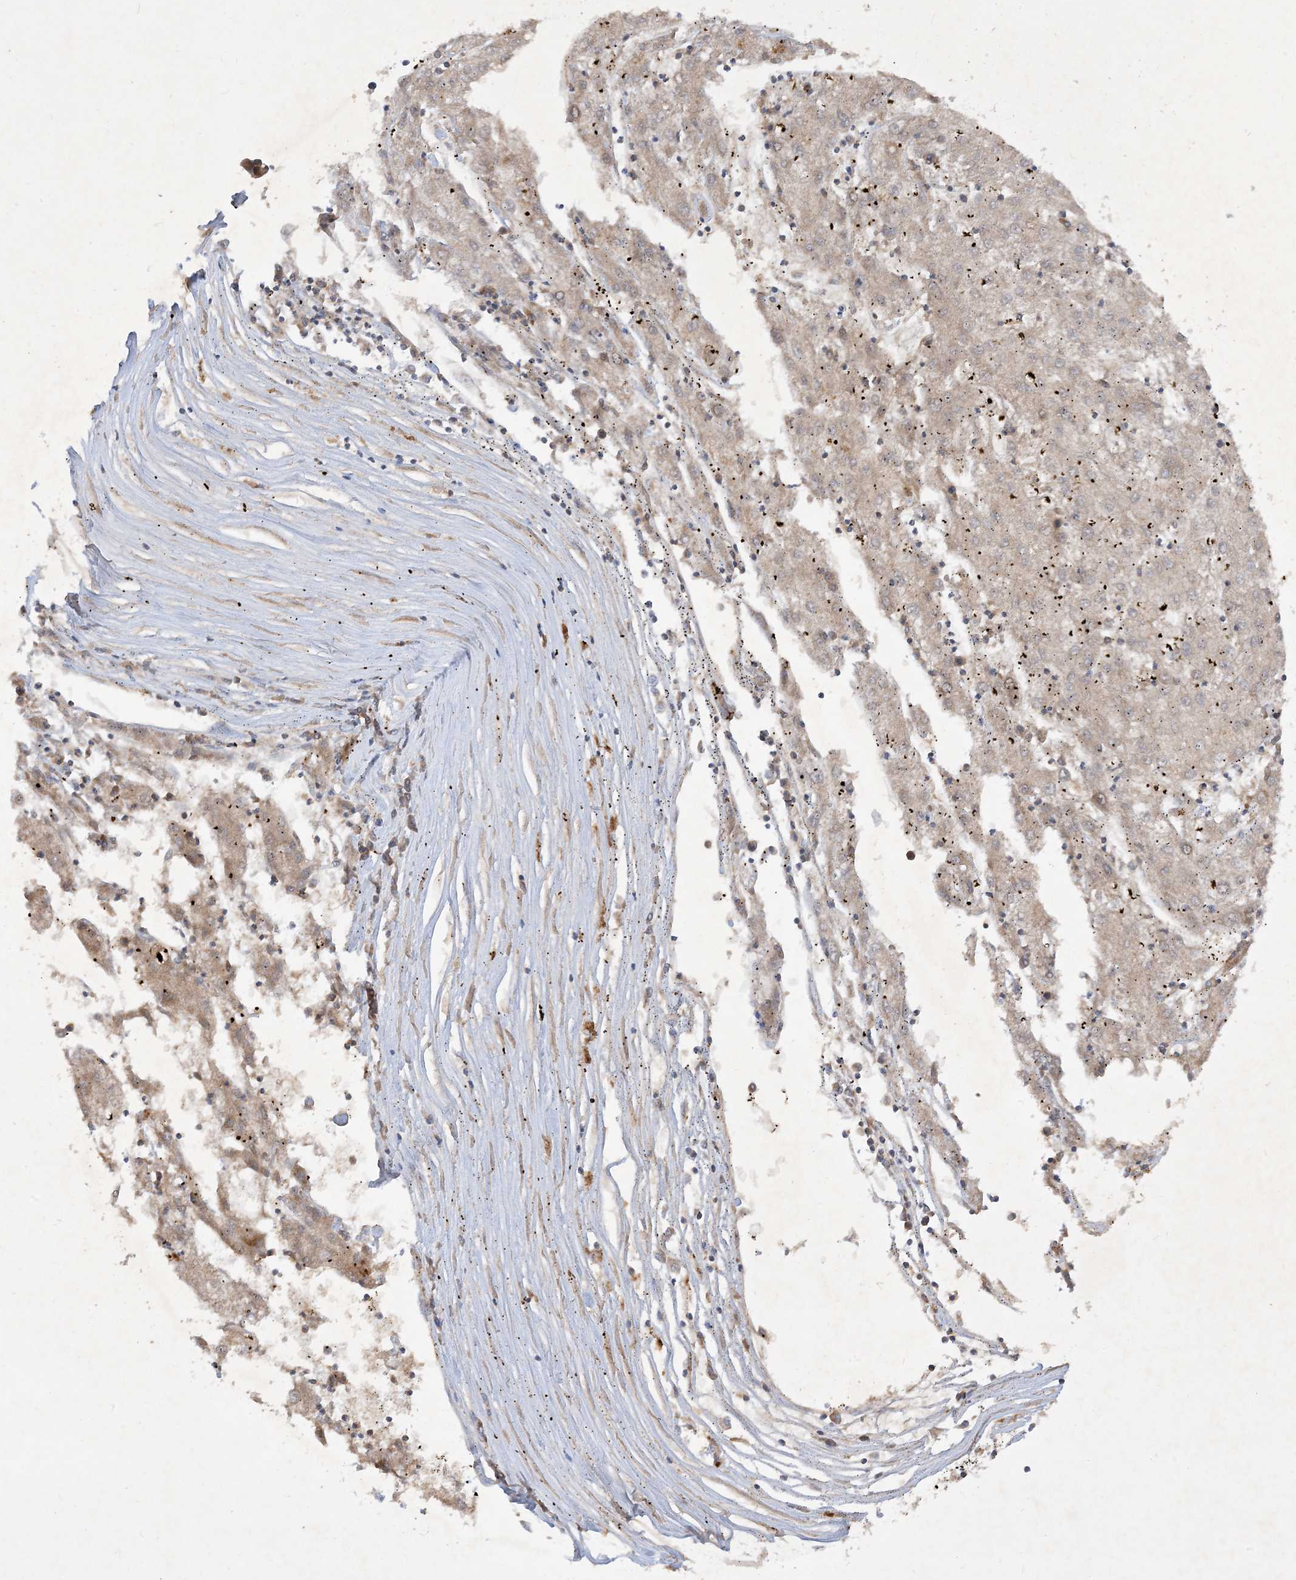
{"staining": {"intensity": "moderate", "quantity": ">75%", "location": "cytoplasmic/membranous"}, "tissue": "liver cancer", "cell_type": "Tumor cells", "image_type": "cancer", "snomed": [{"axis": "morphology", "description": "Carcinoma, Hepatocellular, NOS"}, {"axis": "topography", "description": "Liver"}], "caption": "DAB immunohistochemical staining of human hepatocellular carcinoma (liver) reveals moderate cytoplasmic/membranous protein staining in approximately >75% of tumor cells.", "gene": "NDUFAF3", "patient": {"sex": "male", "age": 72}}